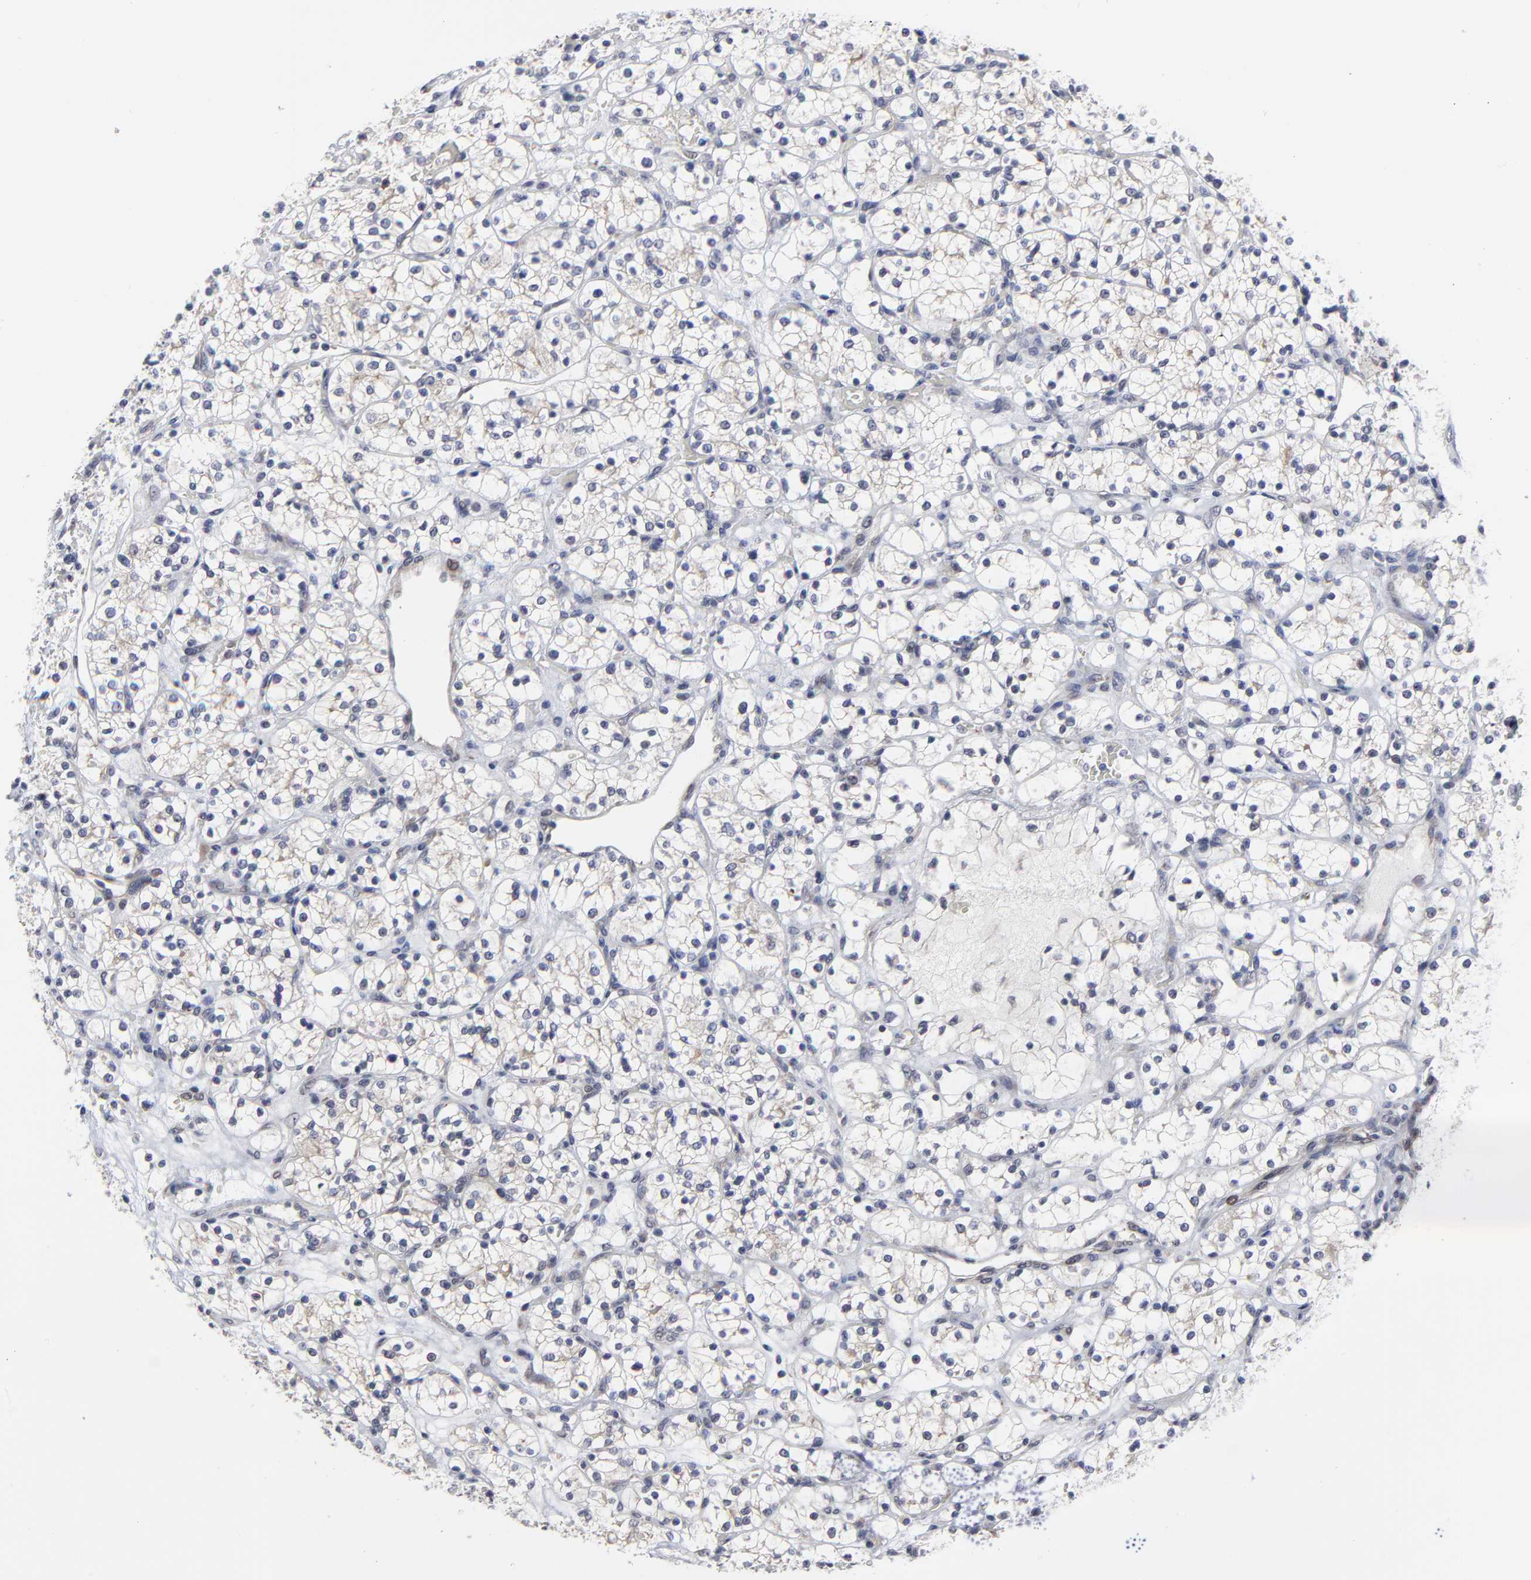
{"staining": {"intensity": "negative", "quantity": "none", "location": "none"}, "tissue": "renal cancer", "cell_type": "Tumor cells", "image_type": "cancer", "snomed": [{"axis": "morphology", "description": "Adenocarcinoma, NOS"}, {"axis": "topography", "description": "Kidney"}], "caption": "Tumor cells show no significant protein staining in renal cancer (adenocarcinoma).", "gene": "MAGEA10", "patient": {"sex": "female", "age": 60}}